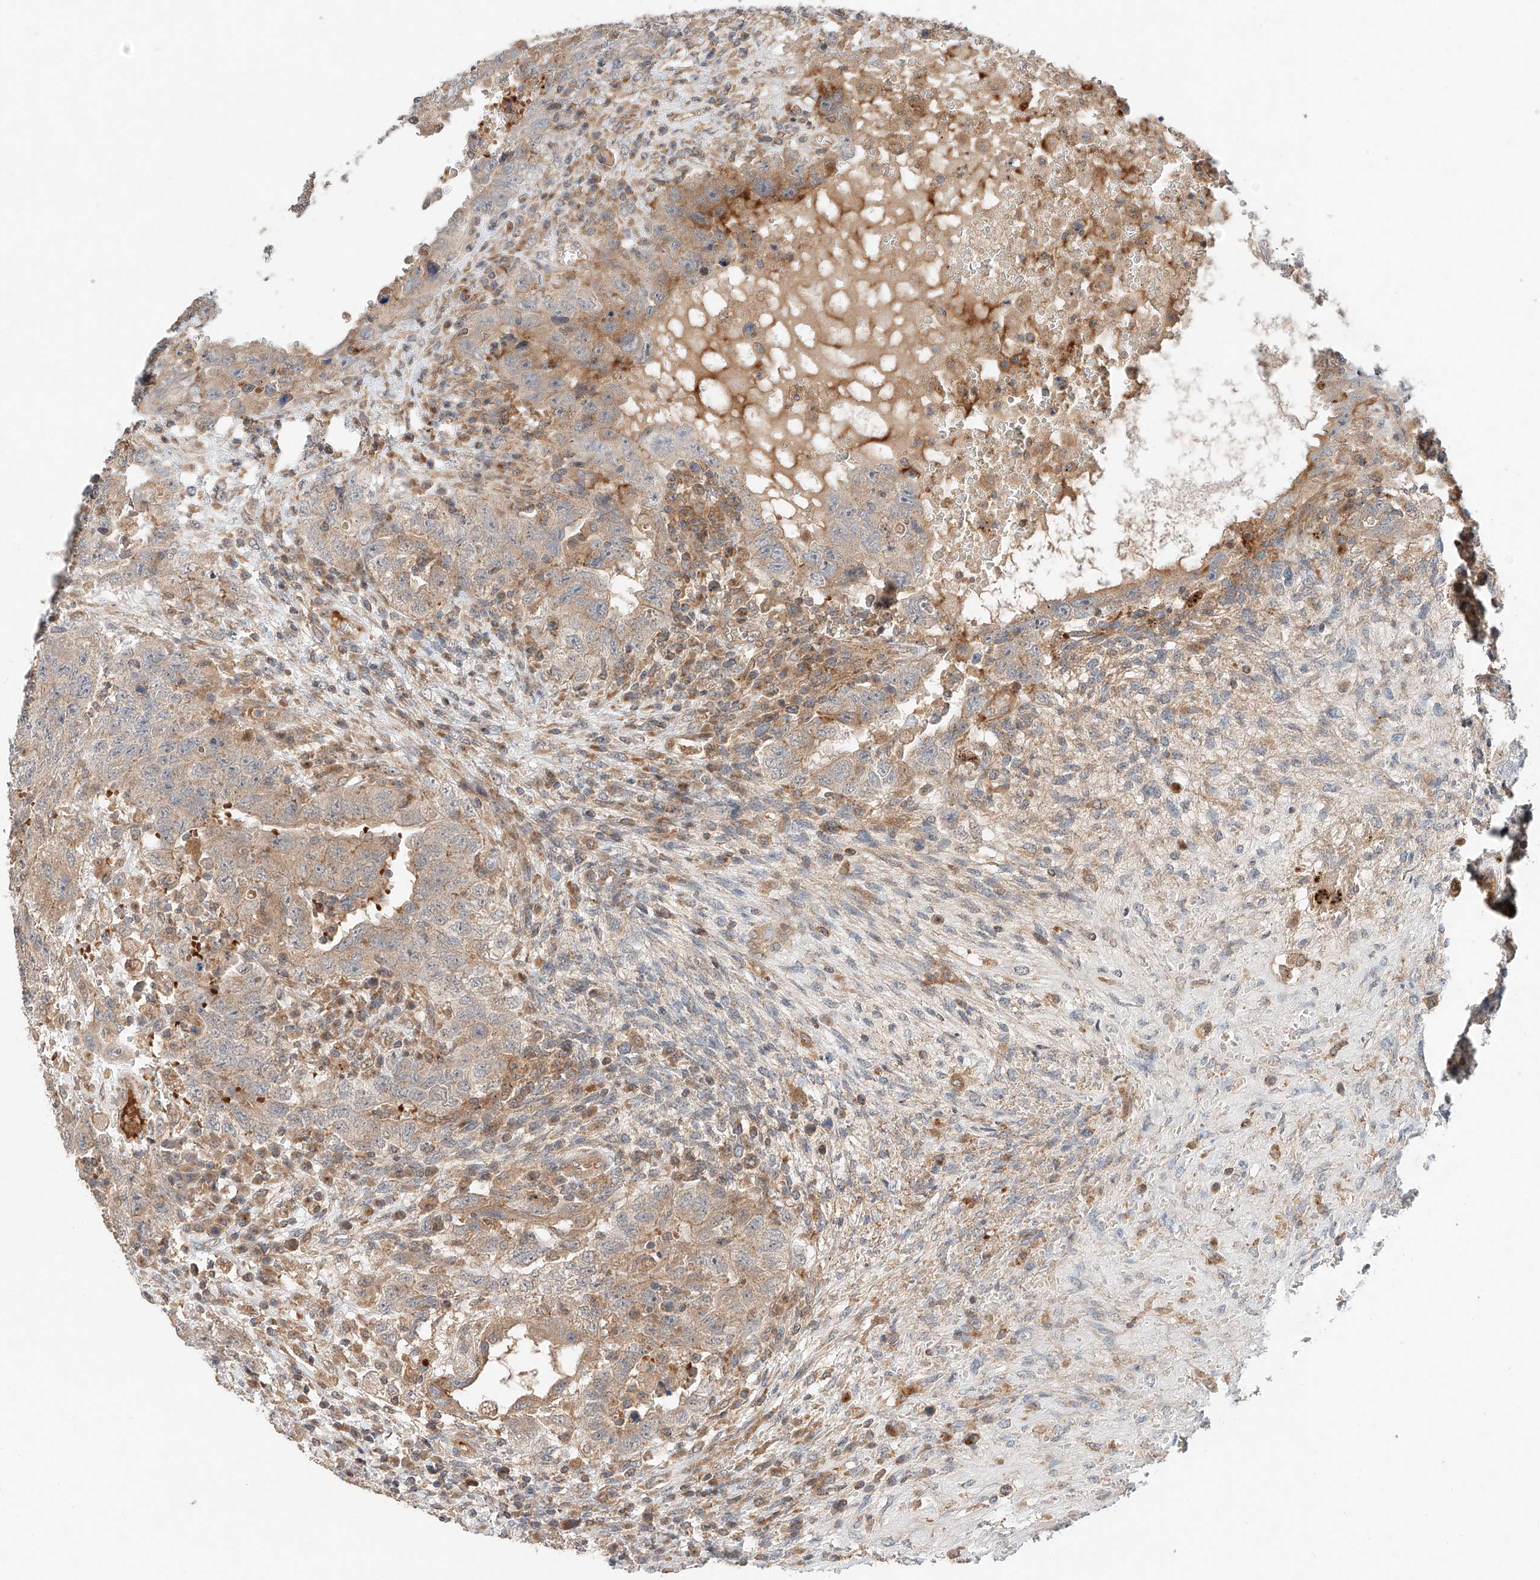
{"staining": {"intensity": "weak", "quantity": ">75%", "location": "cytoplasmic/membranous"}, "tissue": "testis cancer", "cell_type": "Tumor cells", "image_type": "cancer", "snomed": [{"axis": "morphology", "description": "Carcinoma, Embryonal, NOS"}, {"axis": "topography", "description": "Testis"}], "caption": "Testis cancer (embryonal carcinoma) stained for a protein demonstrates weak cytoplasmic/membranous positivity in tumor cells.", "gene": "XPNPEP1", "patient": {"sex": "male", "age": 26}}